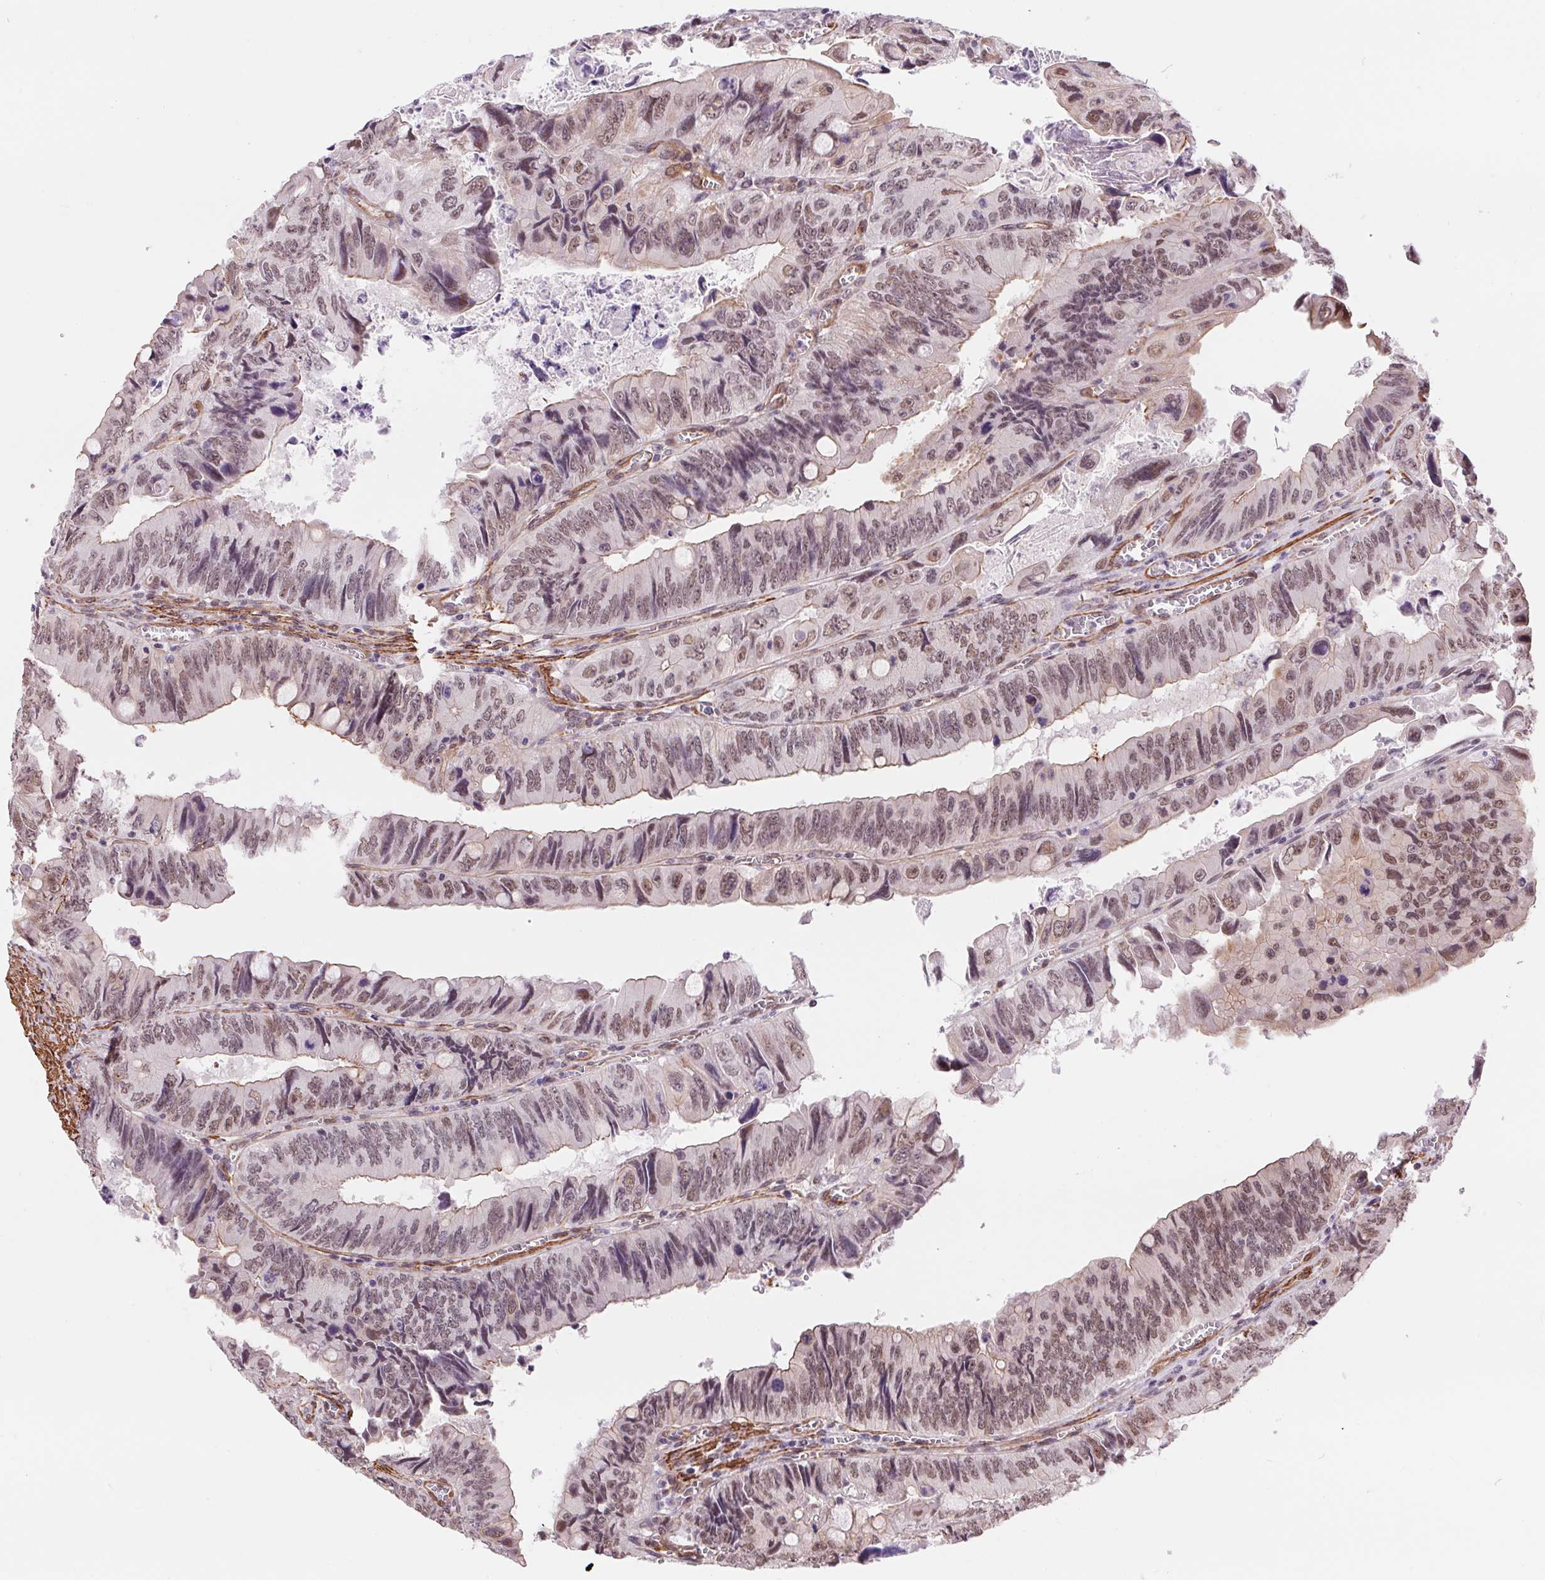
{"staining": {"intensity": "weak", "quantity": ">75%", "location": "cytoplasmic/membranous,nuclear"}, "tissue": "colorectal cancer", "cell_type": "Tumor cells", "image_type": "cancer", "snomed": [{"axis": "morphology", "description": "Adenocarcinoma, NOS"}, {"axis": "topography", "description": "Colon"}], "caption": "The micrograph exhibits staining of colorectal cancer, revealing weak cytoplasmic/membranous and nuclear protein expression (brown color) within tumor cells. The protein is shown in brown color, while the nuclei are stained blue.", "gene": "BCAT1", "patient": {"sex": "female", "age": 84}}